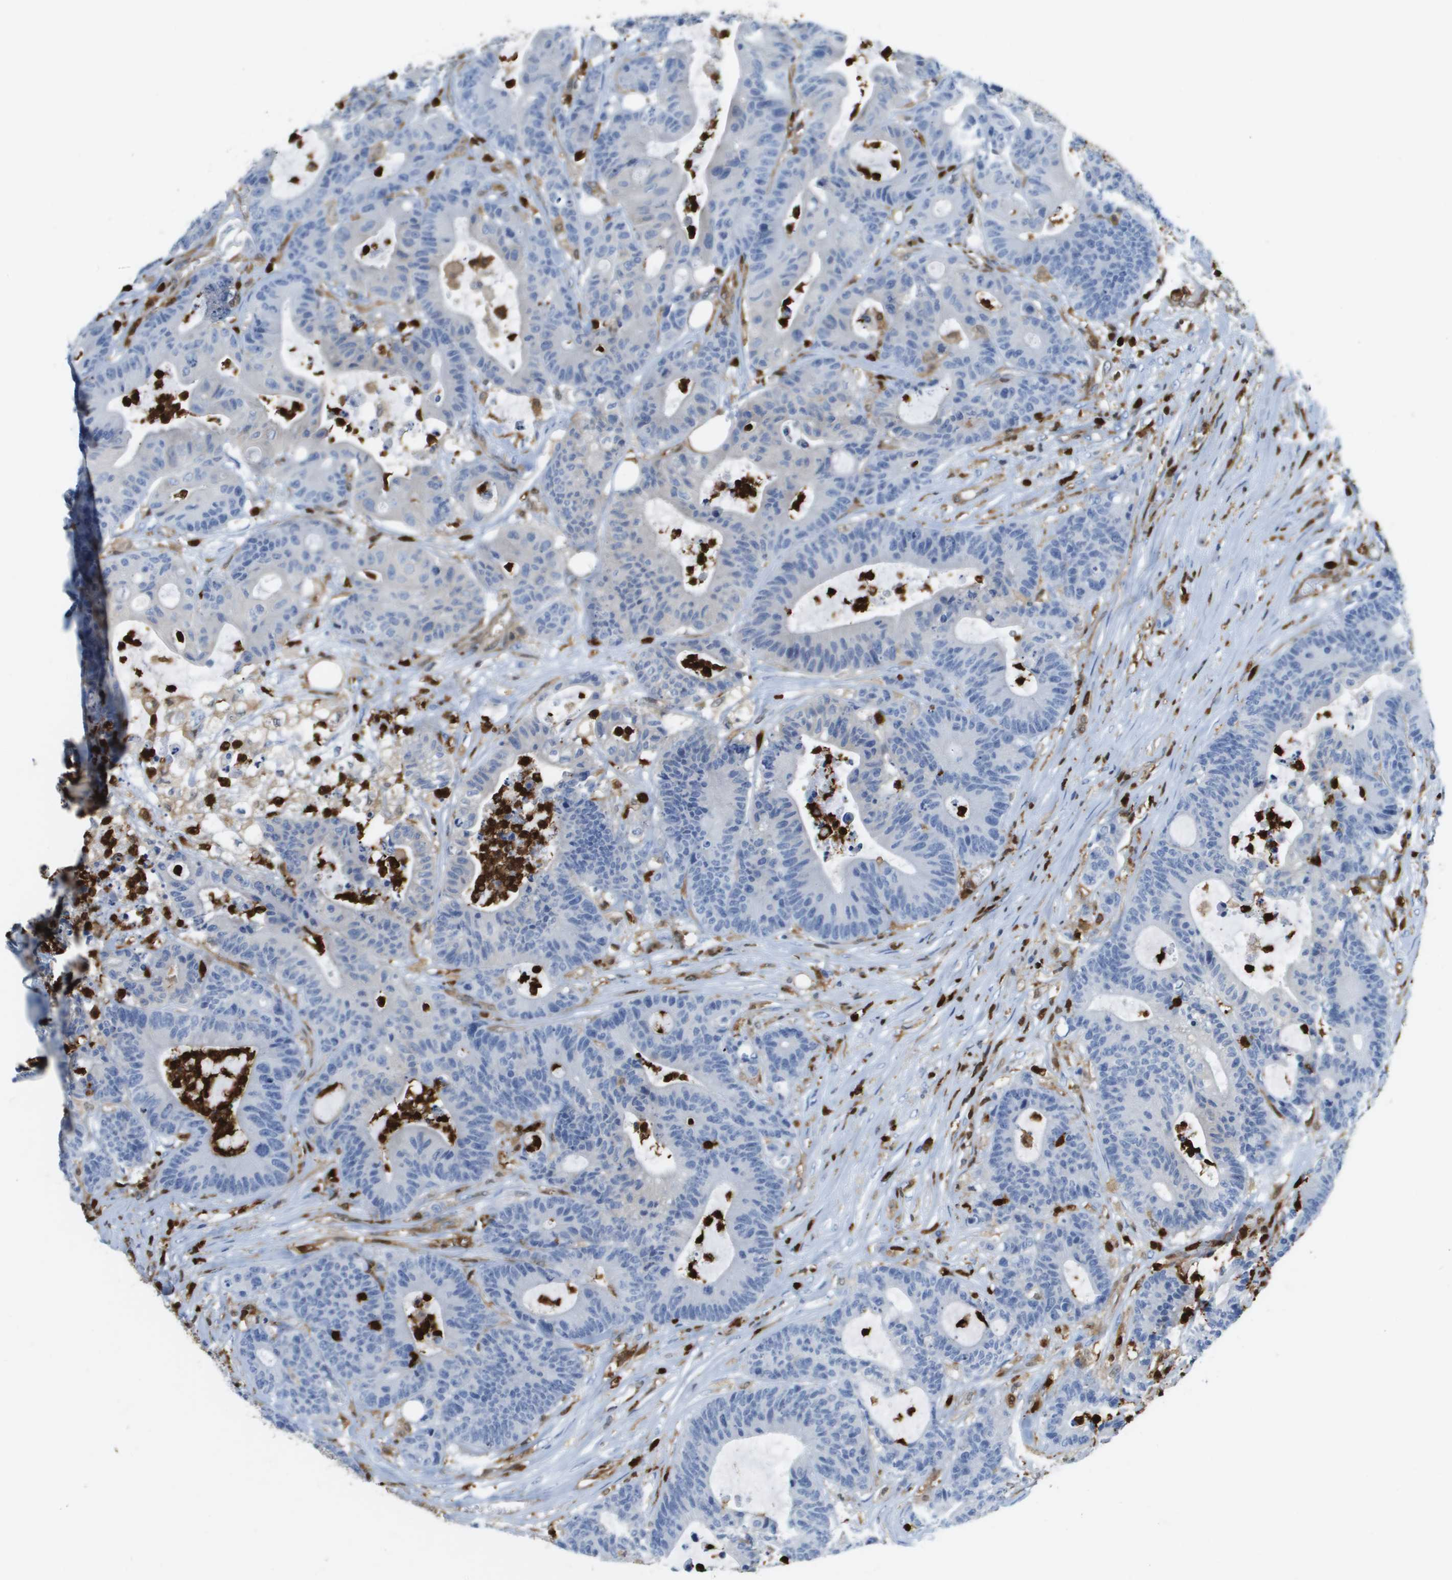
{"staining": {"intensity": "negative", "quantity": "none", "location": "none"}, "tissue": "colorectal cancer", "cell_type": "Tumor cells", "image_type": "cancer", "snomed": [{"axis": "morphology", "description": "Adenocarcinoma, NOS"}, {"axis": "topography", "description": "Colon"}], "caption": "DAB (3,3'-diaminobenzidine) immunohistochemical staining of human adenocarcinoma (colorectal) shows no significant expression in tumor cells. (Brightfield microscopy of DAB immunohistochemistry (IHC) at high magnification).", "gene": "DOCK5", "patient": {"sex": "female", "age": 84}}